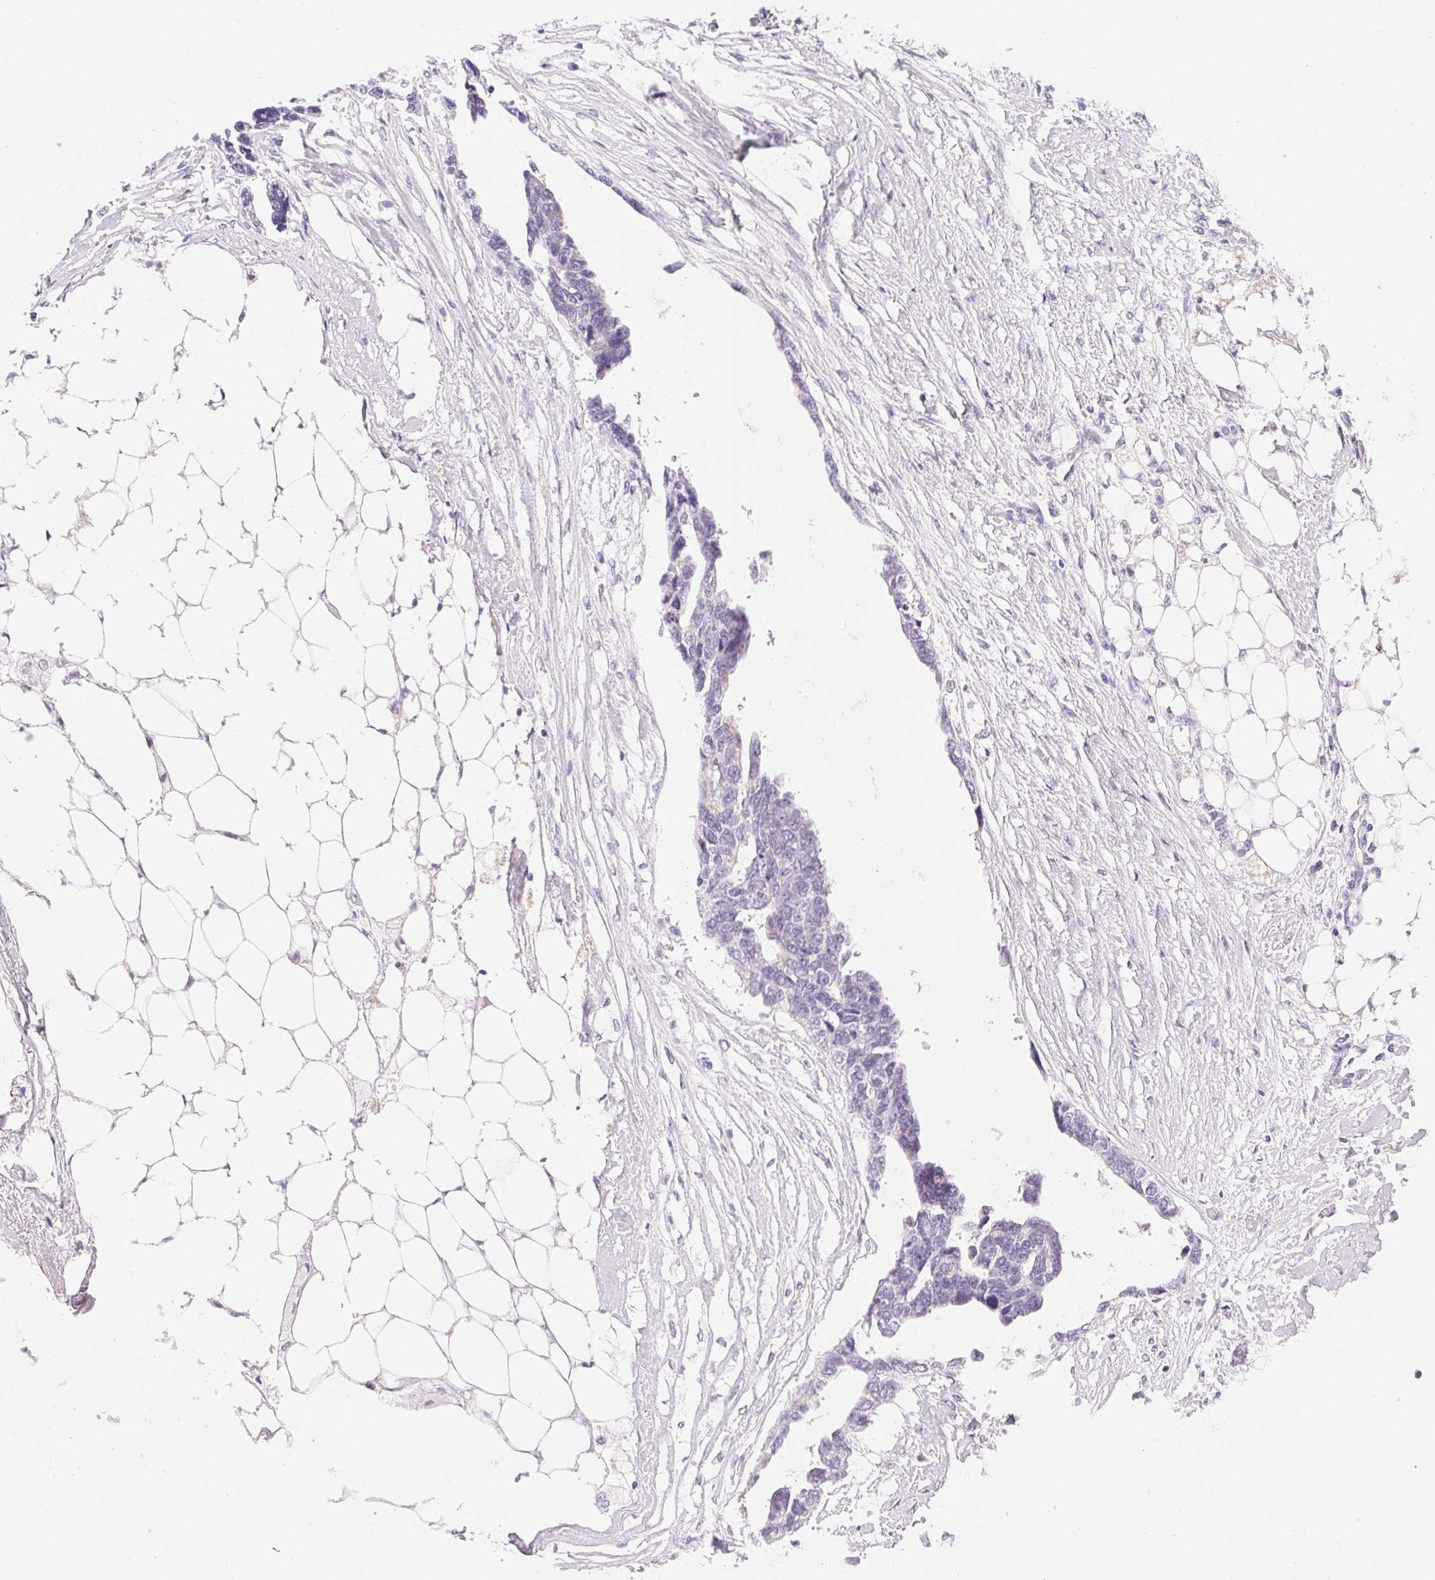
{"staining": {"intensity": "negative", "quantity": "none", "location": "none"}, "tissue": "ovarian cancer", "cell_type": "Tumor cells", "image_type": "cancer", "snomed": [{"axis": "morphology", "description": "Cystadenocarcinoma, serous, NOS"}, {"axis": "topography", "description": "Ovary"}], "caption": "Immunohistochemistry (IHC) micrograph of ovarian cancer (serous cystadenocarcinoma) stained for a protein (brown), which reveals no positivity in tumor cells.", "gene": "CYP11B1", "patient": {"sex": "female", "age": 69}}